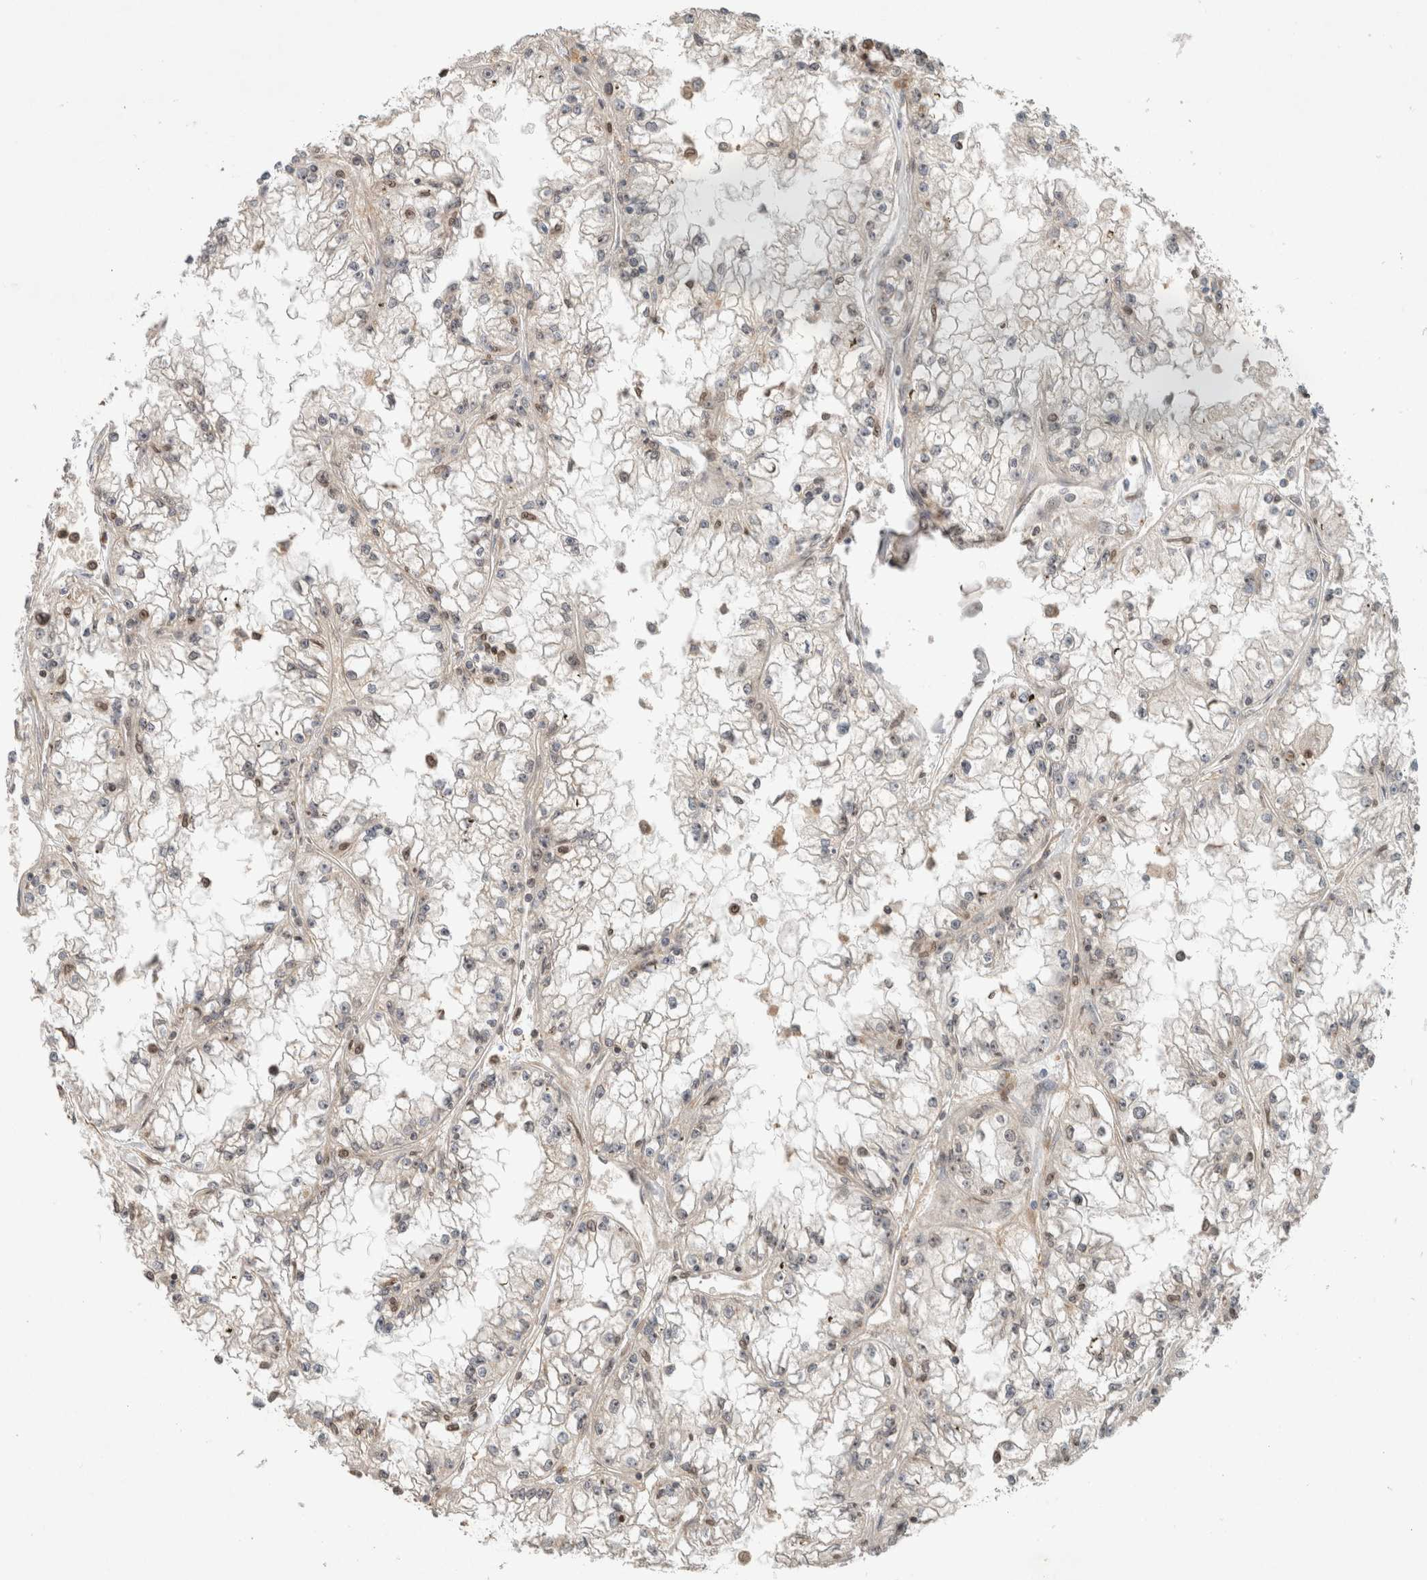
{"staining": {"intensity": "weak", "quantity": "<25%", "location": "nuclear"}, "tissue": "renal cancer", "cell_type": "Tumor cells", "image_type": "cancer", "snomed": [{"axis": "morphology", "description": "Adenocarcinoma, NOS"}, {"axis": "topography", "description": "Kidney"}], "caption": "Immunohistochemistry of renal adenocarcinoma demonstrates no expression in tumor cells.", "gene": "CAAP1", "patient": {"sex": "male", "age": 56}}